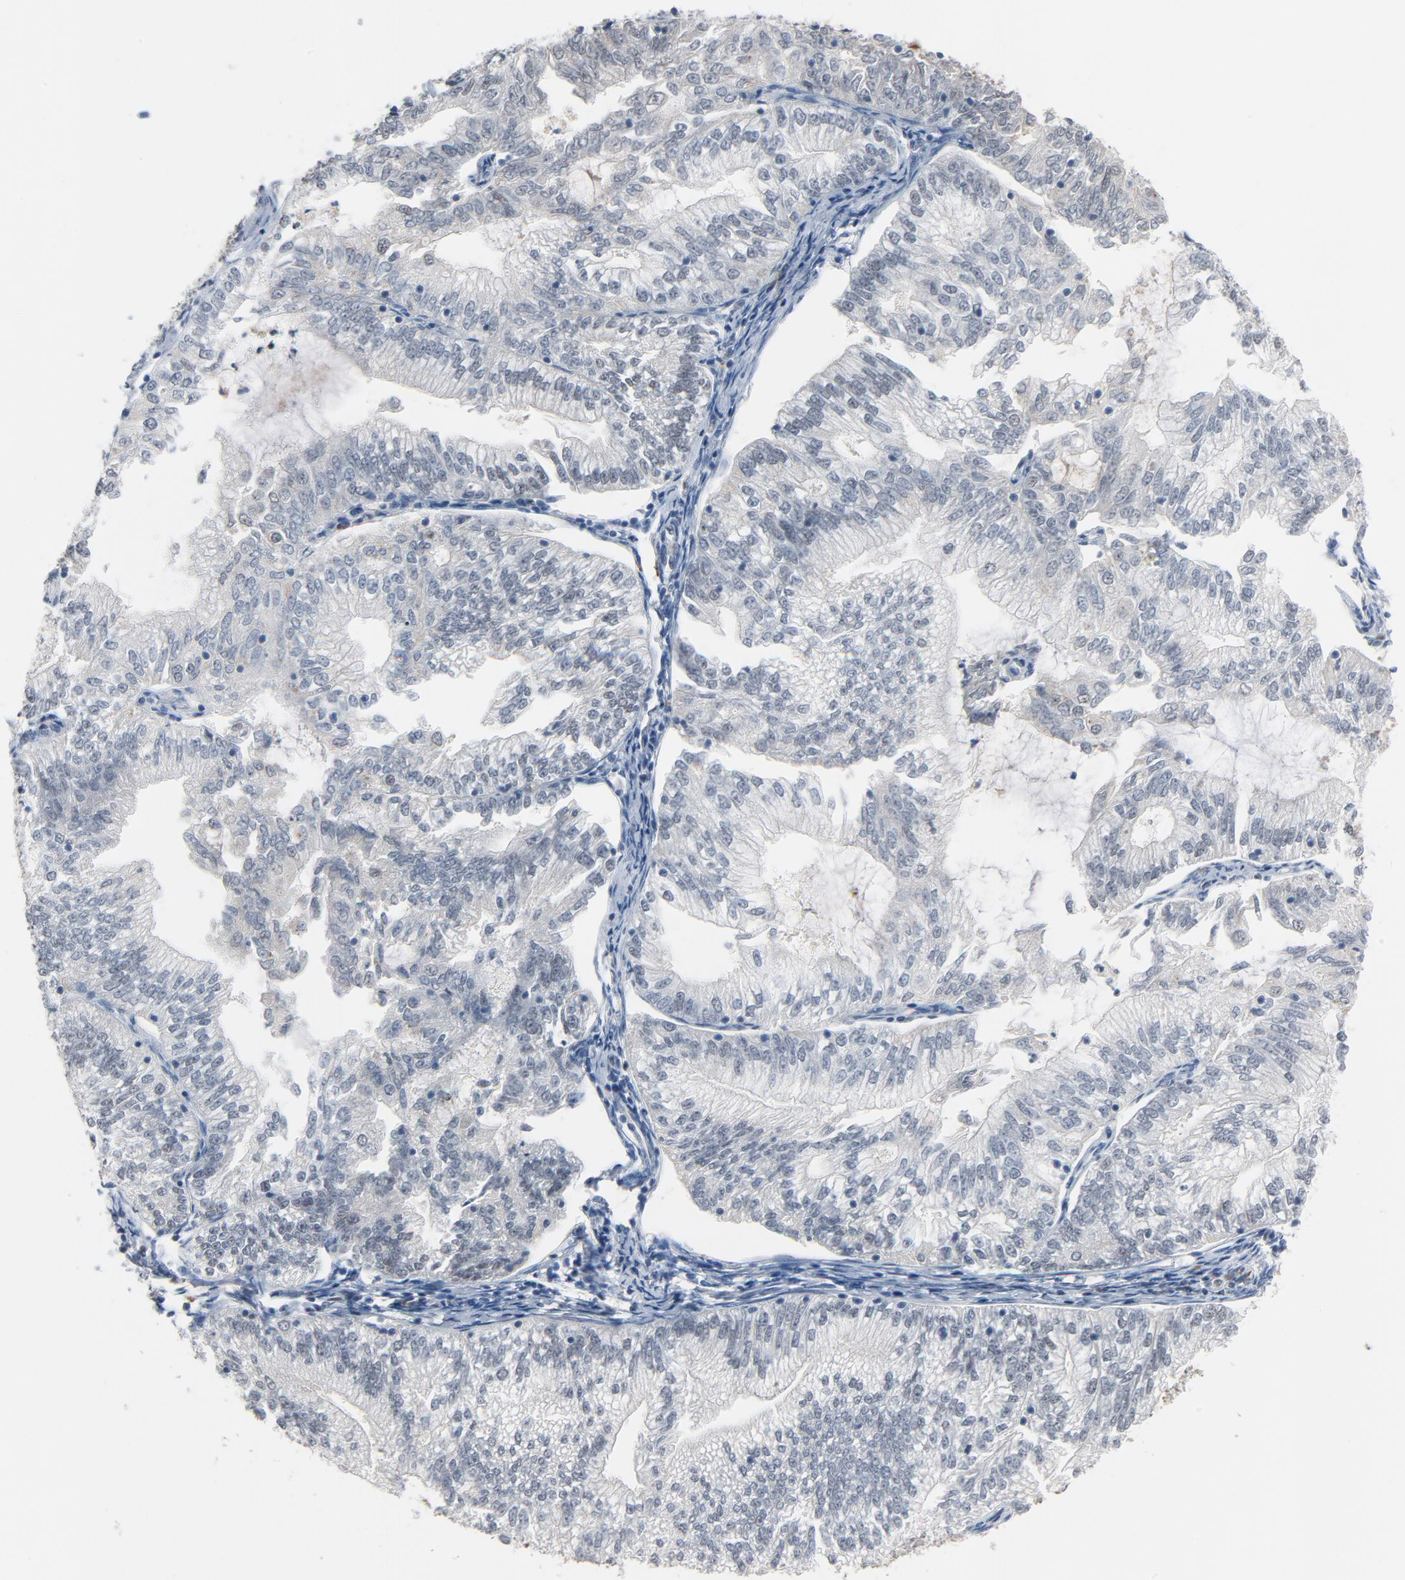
{"staining": {"intensity": "negative", "quantity": "none", "location": "none"}, "tissue": "endometrial cancer", "cell_type": "Tumor cells", "image_type": "cancer", "snomed": [{"axis": "morphology", "description": "Adenocarcinoma, NOS"}, {"axis": "topography", "description": "Endometrium"}], "caption": "Immunohistochemistry (IHC) image of endometrial cancer (adenocarcinoma) stained for a protein (brown), which shows no staining in tumor cells.", "gene": "FOXP1", "patient": {"sex": "female", "age": 69}}